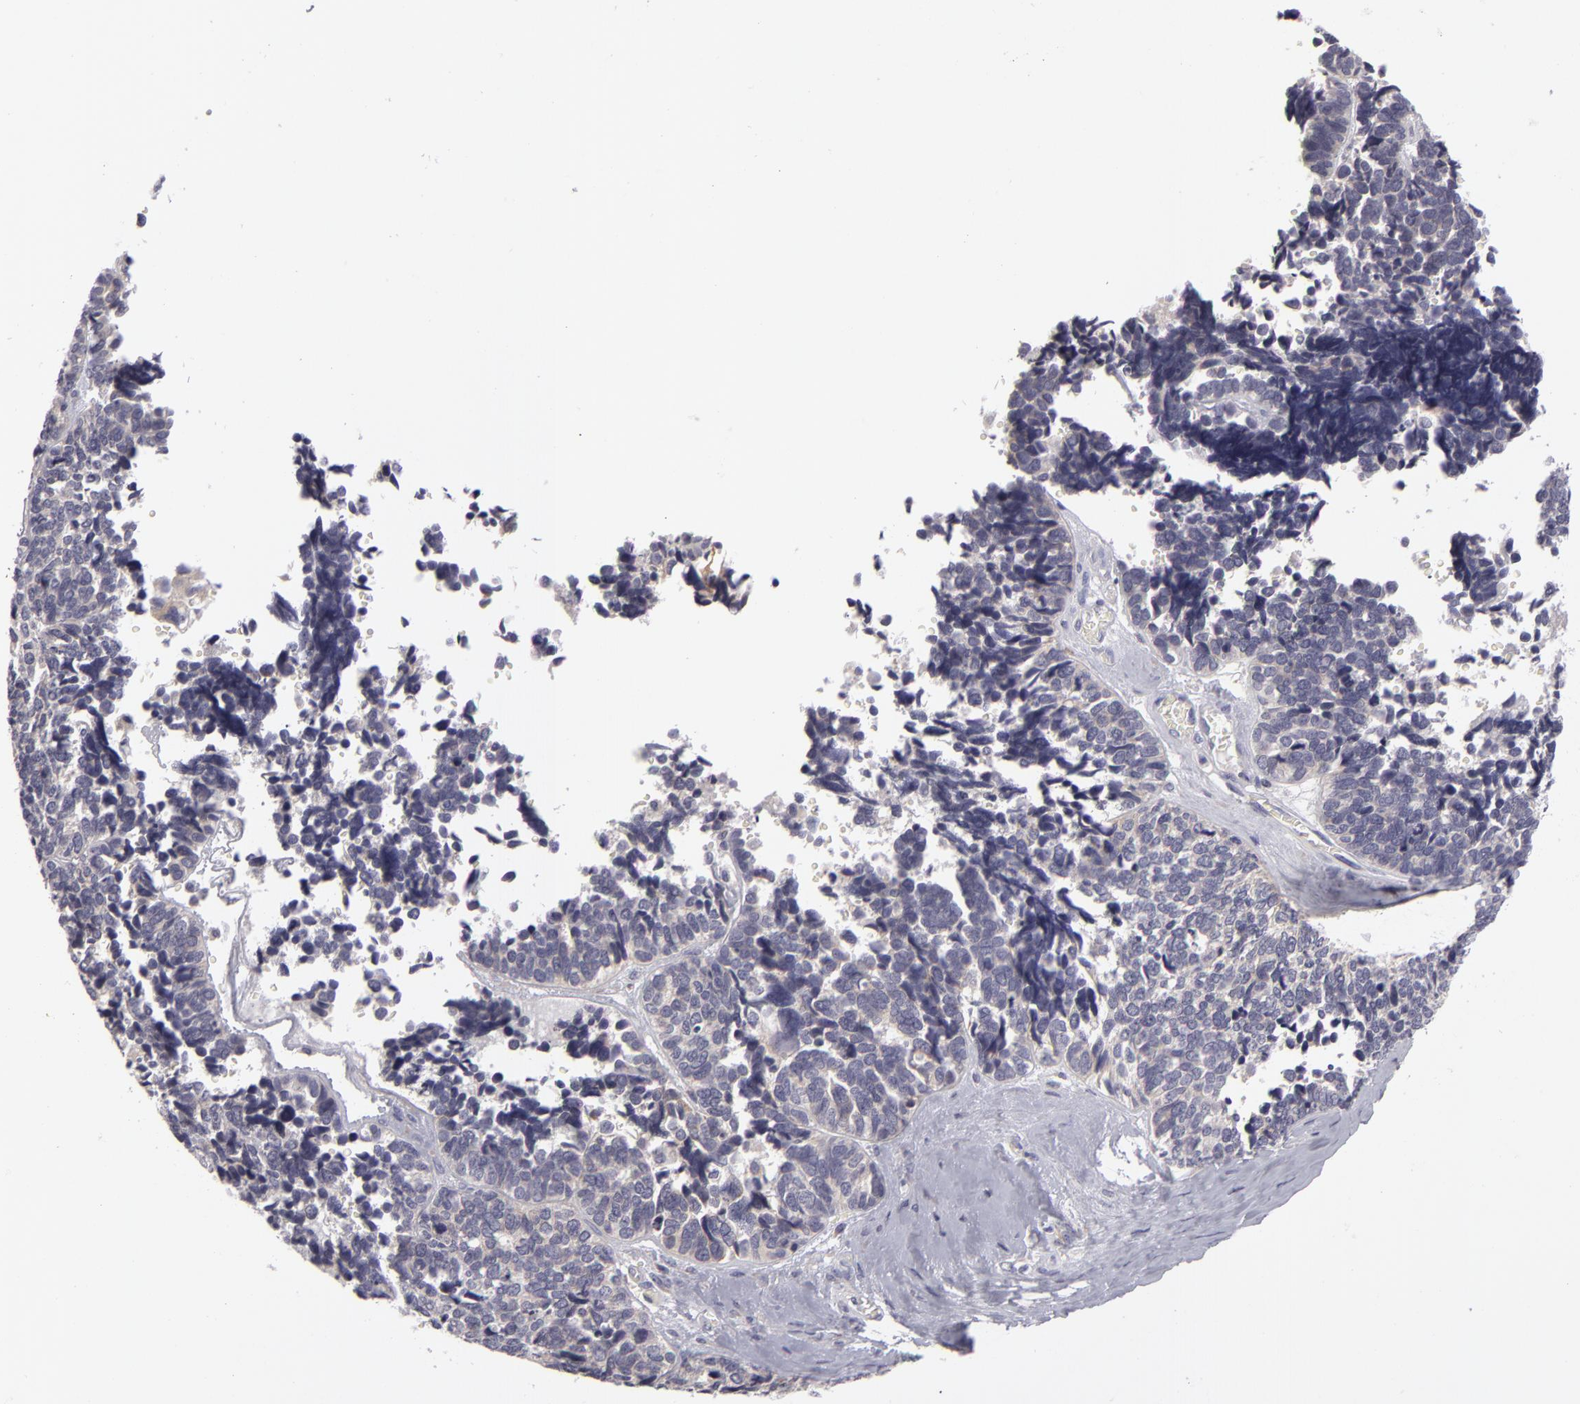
{"staining": {"intensity": "weak", "quantity": "<25%", "location": "cytoplasmic/membranous"}, "tissue": "ovarian cancer", "cell_type": "Tumor cells", "image_type": "cancer", "snomed": [{"axis": "morphology", "description": "Cystadenocarcinoma, serous, NOS"}, {"axis": "topography", "description": "Ovary"}], "caption": "An IHC histopathology image of serous cystadenocarcinoma (ovarian) is shown. There is no staining in tumor cells of serous cystadenocarcinoma (ovarian).", "gene": "ATP2B3", "patient": {"sex": "female", "age": 77}}